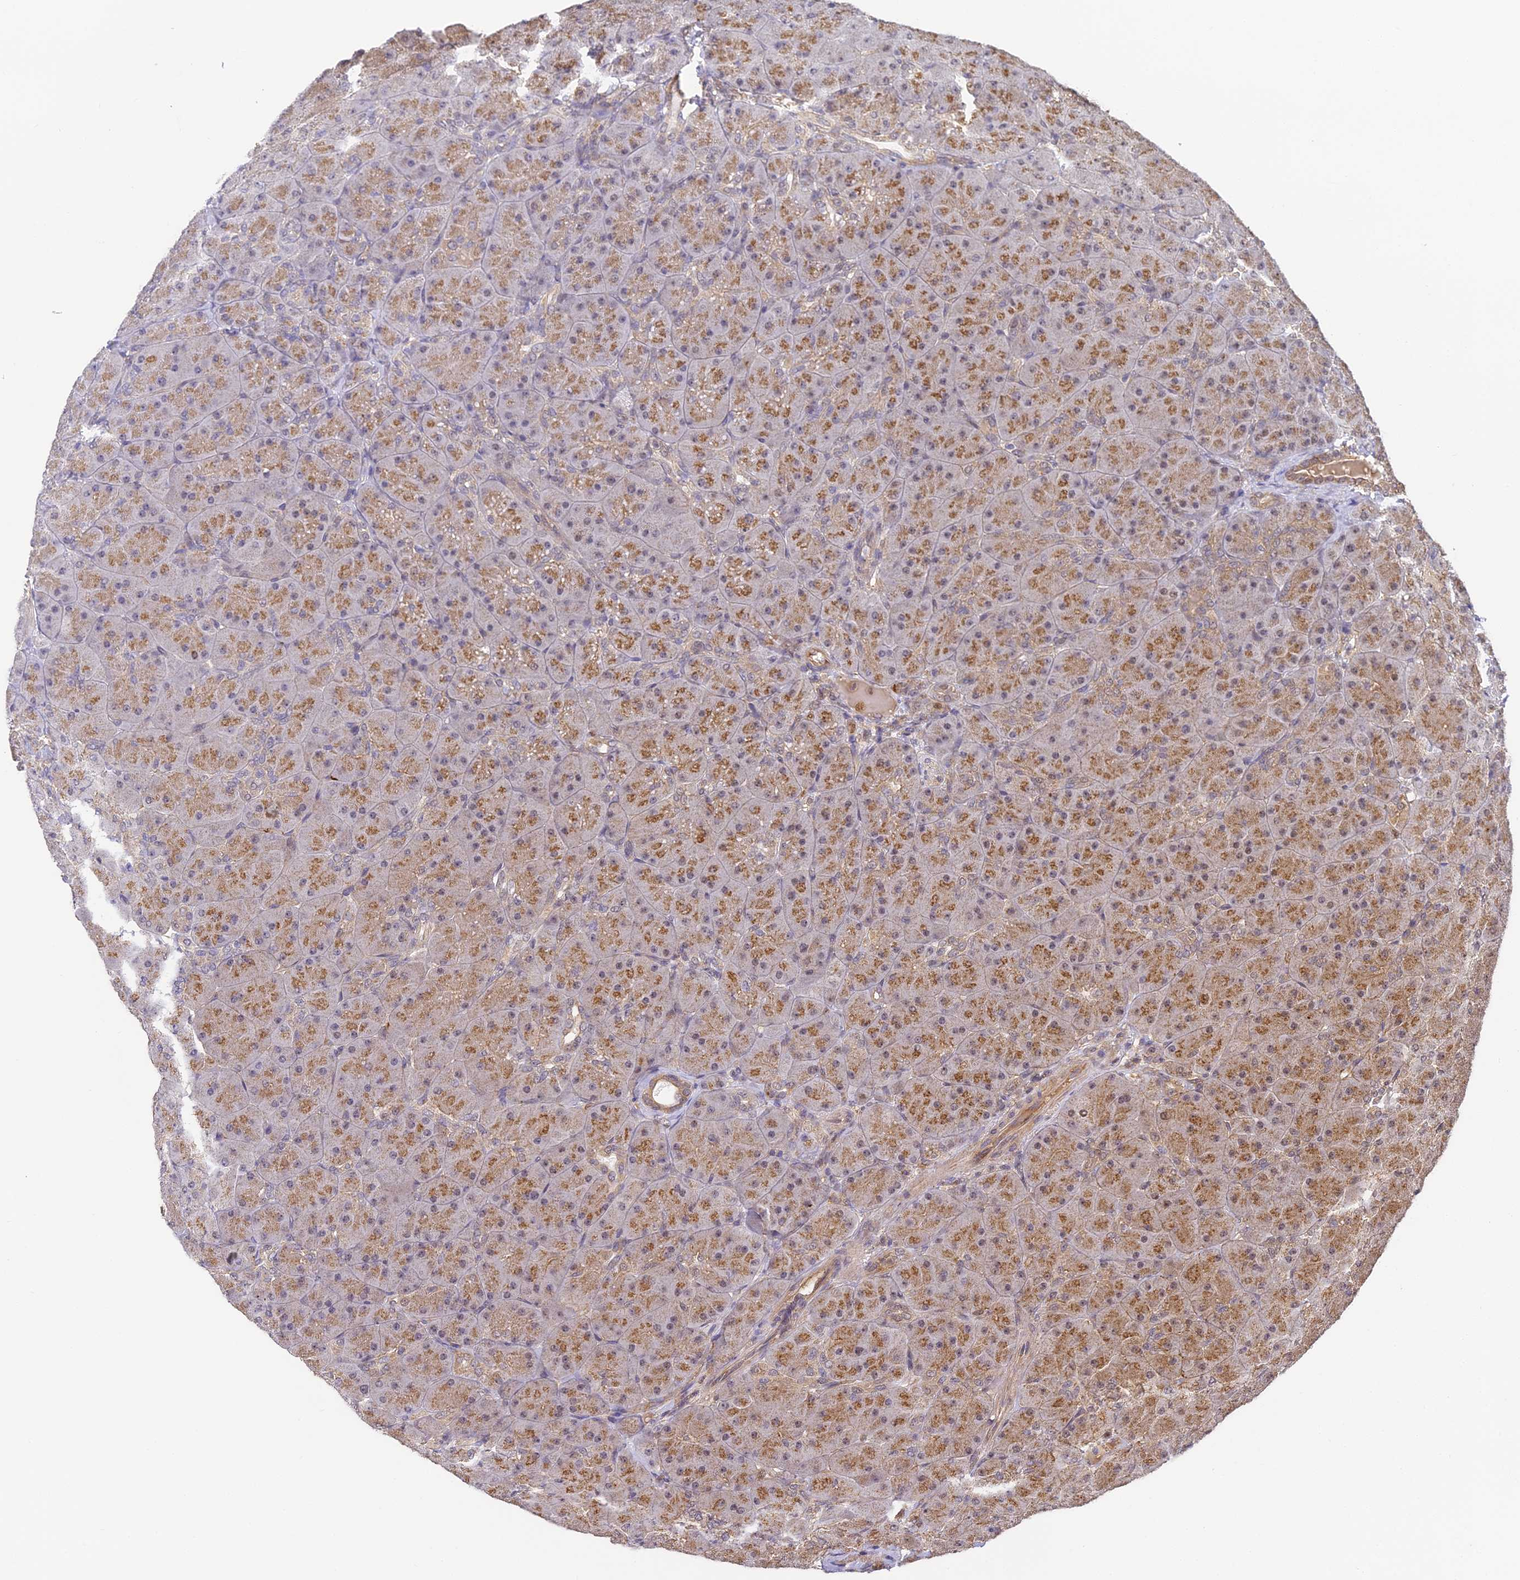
{"staining": {"intensity": "moderate", "quantity": ">75%", "location": "cytoplasmic/membranous,nuclear"}, "tissue": "pancreas", "cell_type": "Exocrine glandular cells", "image_type": "normal", "snomed": [{"axis": "morphology", "description": "Normal tissue, NOS"}, {"axis": "topography", "description": "Pancreas"}], "caption": "This micrograph shows normal pancreas stained with immunohistochemistry (IHC) to label a protein in brown. The cytoplasmic/membranous,nuclear of exocrine glandular cells show moderate positivity for the protein. Nuclei are counter-stained blue.", "gene": "ENSG00000268870", "patient": {"sex": "male", "age": 66}}